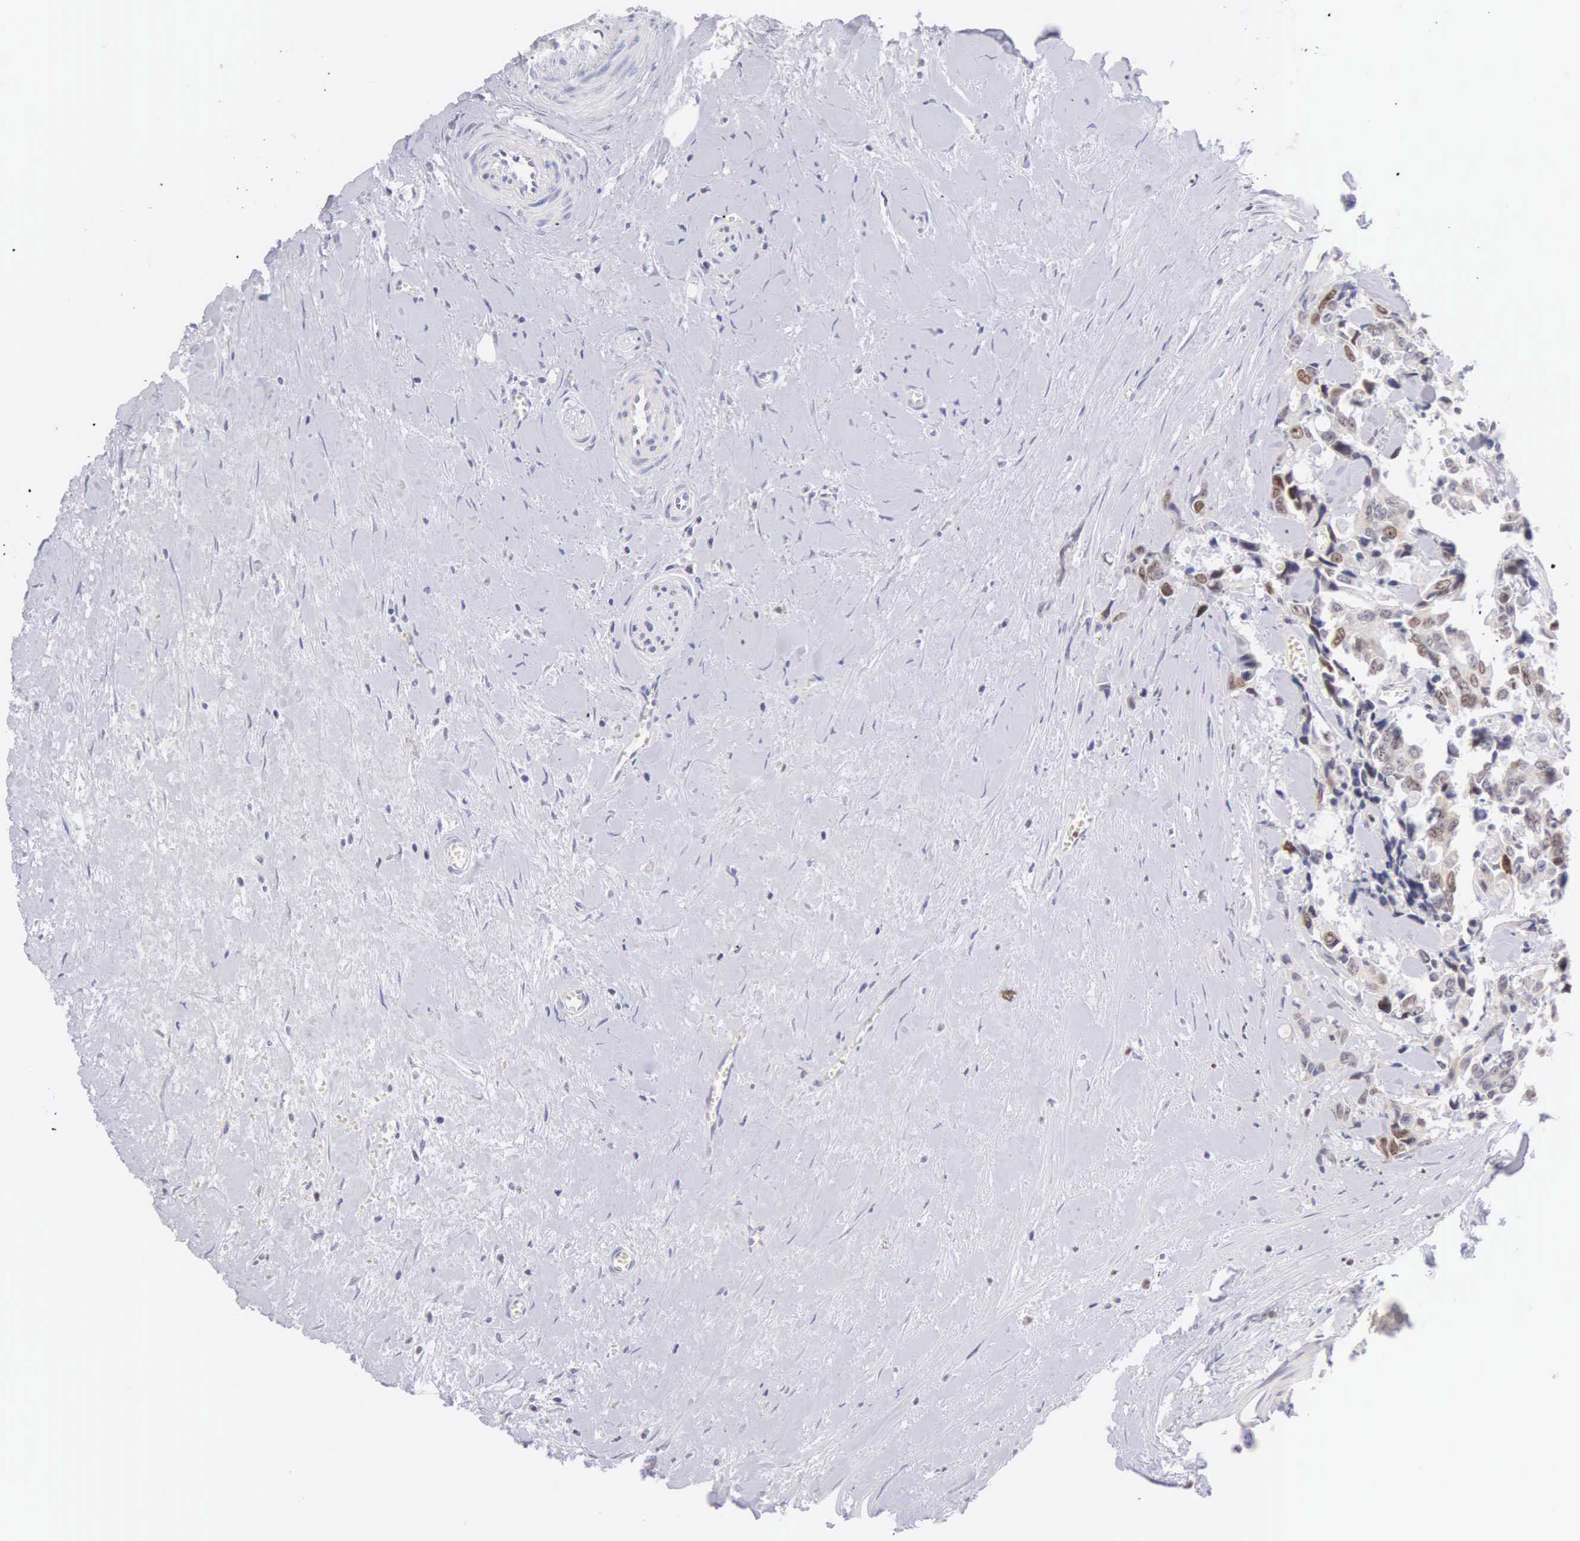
{"staining": {"intensity": "weak", "quantity": "<25%", "location": "nuclear"}, "tissue": "colorectal cancer", "cell_type": "Tumor cells", "image_type": "cancer", "snomed": [{"axis": "morphology", "description": "Adenocarcinoma, NOS"}, {"axis": "topography", "description": "Rectum"}], "caption": "This histopathology image is of adenocarcinoma (colorectal) stained with immunohistochemistry to label a protein in brown with the nuclei are counter-stained blue. There is no staining in tumor cells.", "gene": "VRK1", "patient": {"sex": "male", "age": 76}}